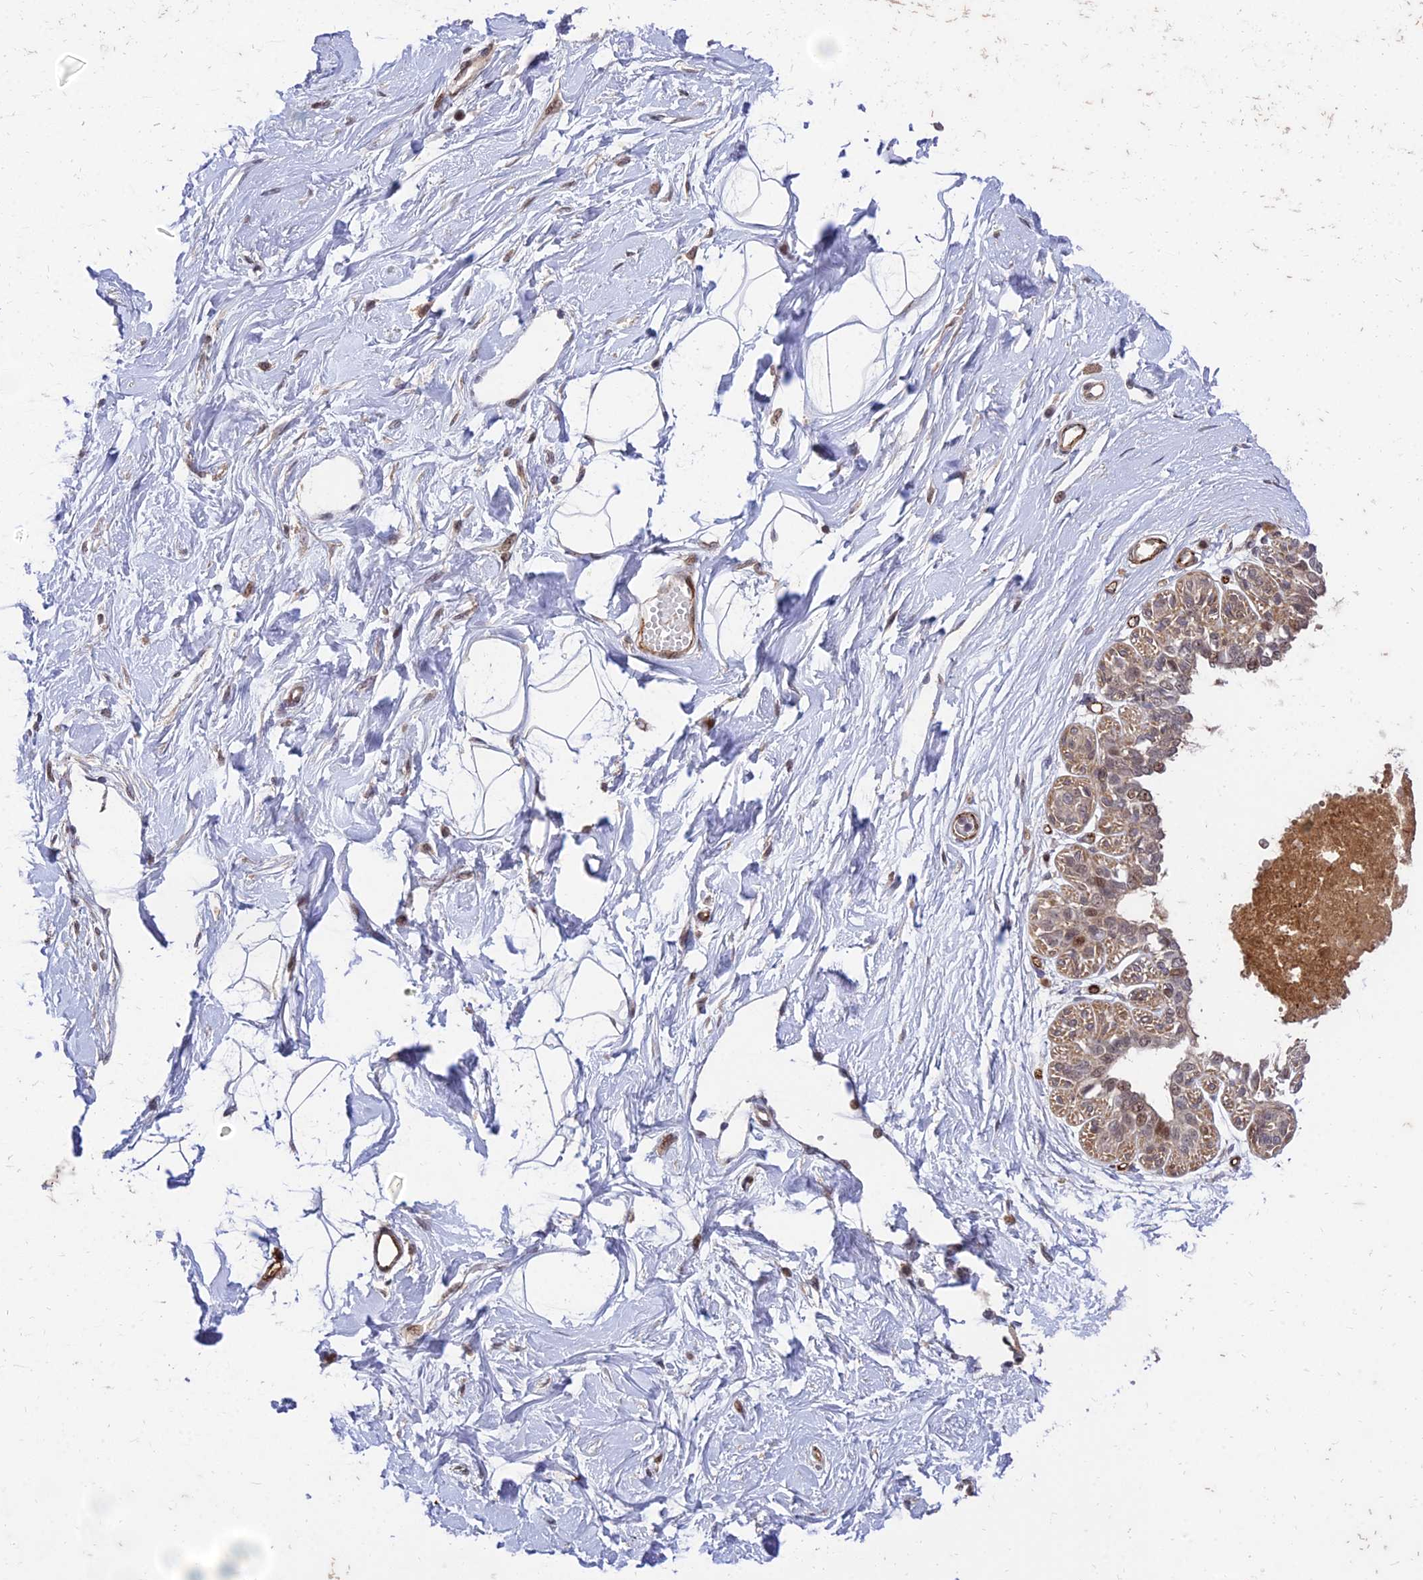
{"staining": {"intensity": "negative", "quantity": "none", "location": "none"}, "tissue": "breast", "cell_type": "Adipocytes", "image_type": "normal", "snomed": [{"axis": "morphology", "description": "Normal tissue, NOS"}, {"axis": "topography", "description": "Breast"}], "caption": "The histopathology image reveals no staining of adipocytes in normal breast. (Immunohistochemistry (ihc), brightfield microscopy, high magnification).", "gene": "ZNF85", "patient": {"sex": "female", "age": 45}}